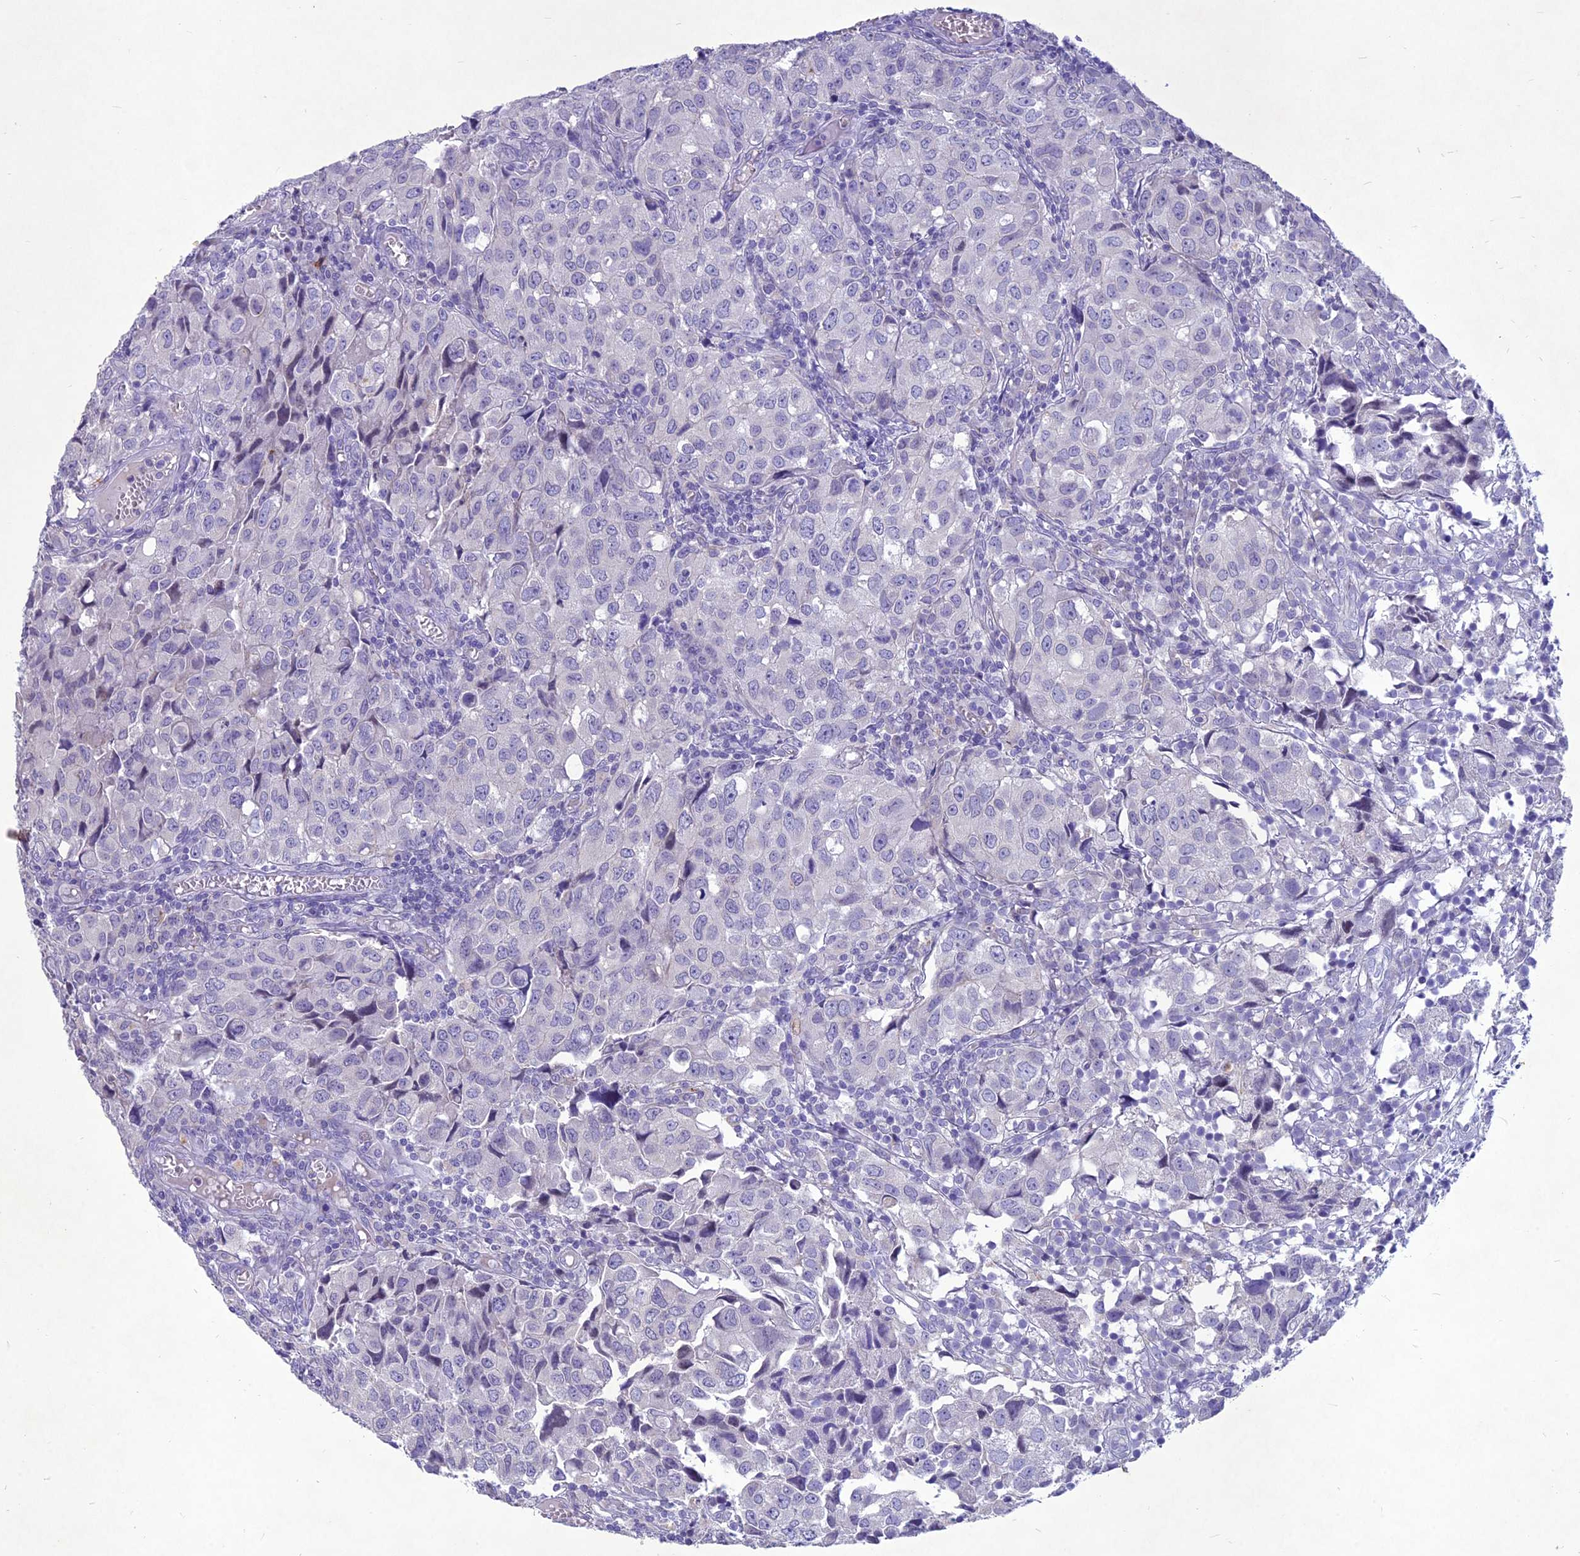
{"staining": {"intensity": "negative", "quantity": "none", "location": "none"}, "tissue": "urothelial cancer", "cell_type": "Tumor cells", "image_type": "cancer", "snomed": [{"axis": "morphology", "description": "Urothelial carcinoma, High grade"}, {"axis": "topography", "description": "Urinary bladder"}], "caption": "This is an immunohistochemistry histopathology image of human urothelial cancer. There is no positivity in tumor cells.", "gene": "IFT172", "patient": {"sex": "female", "age": 75}}